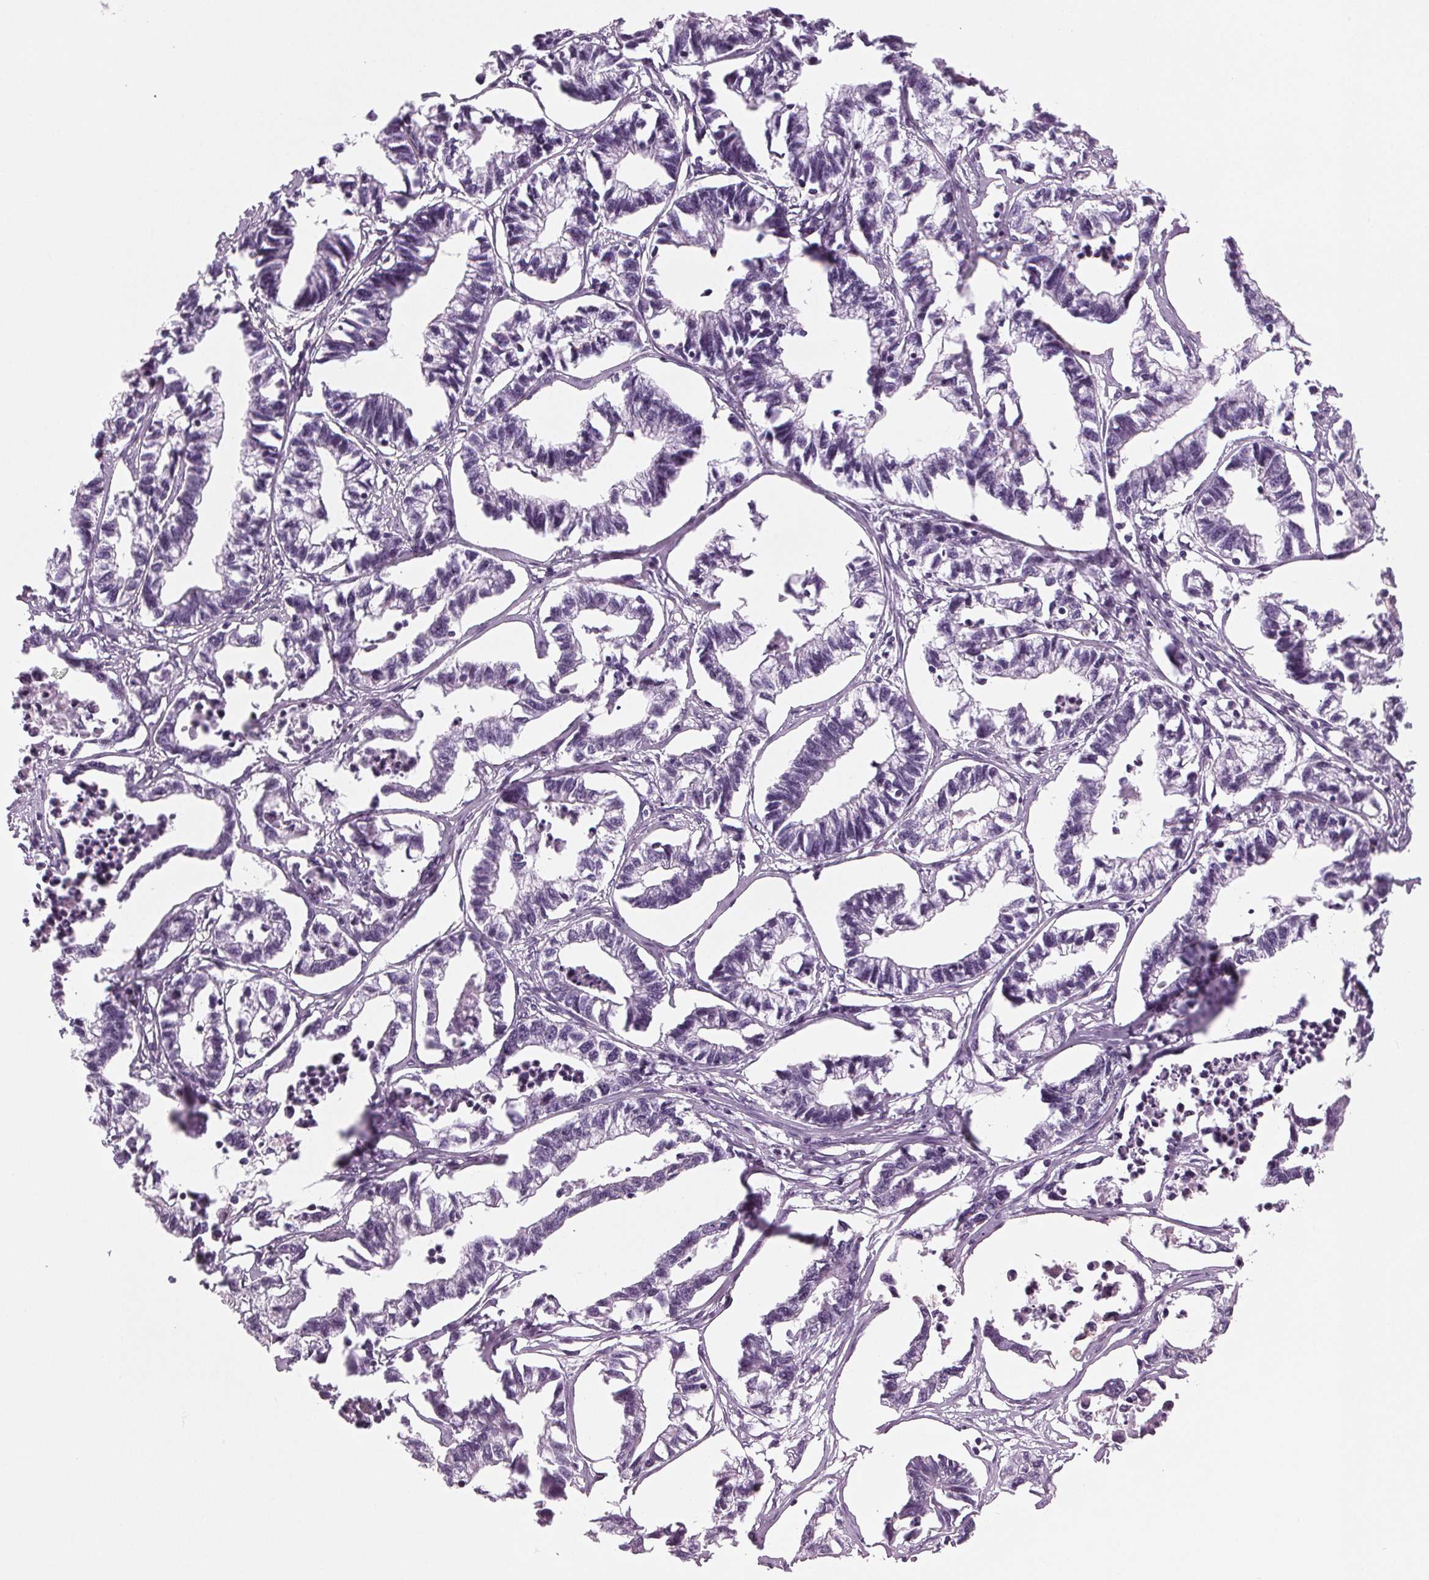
{"staining": {"intensity": "negative", "quantity": "none", "location": "none"}, "tissue": "stomach cancer", "cell_type": "Tumor cells", "image_type": "cancer", "snomed": [{"axis": "morphology", "description": "Adenocarcinoma, NOS"}, {"axis": "topography", "description": "Stomach"}], "caption": "Immunohistochemical staining of adenocarcinoma (stomach) shows no significant positivity in tumor cells.", "gene": "IGF2BP1", "patient": {"sex": "male", "age": 83}}